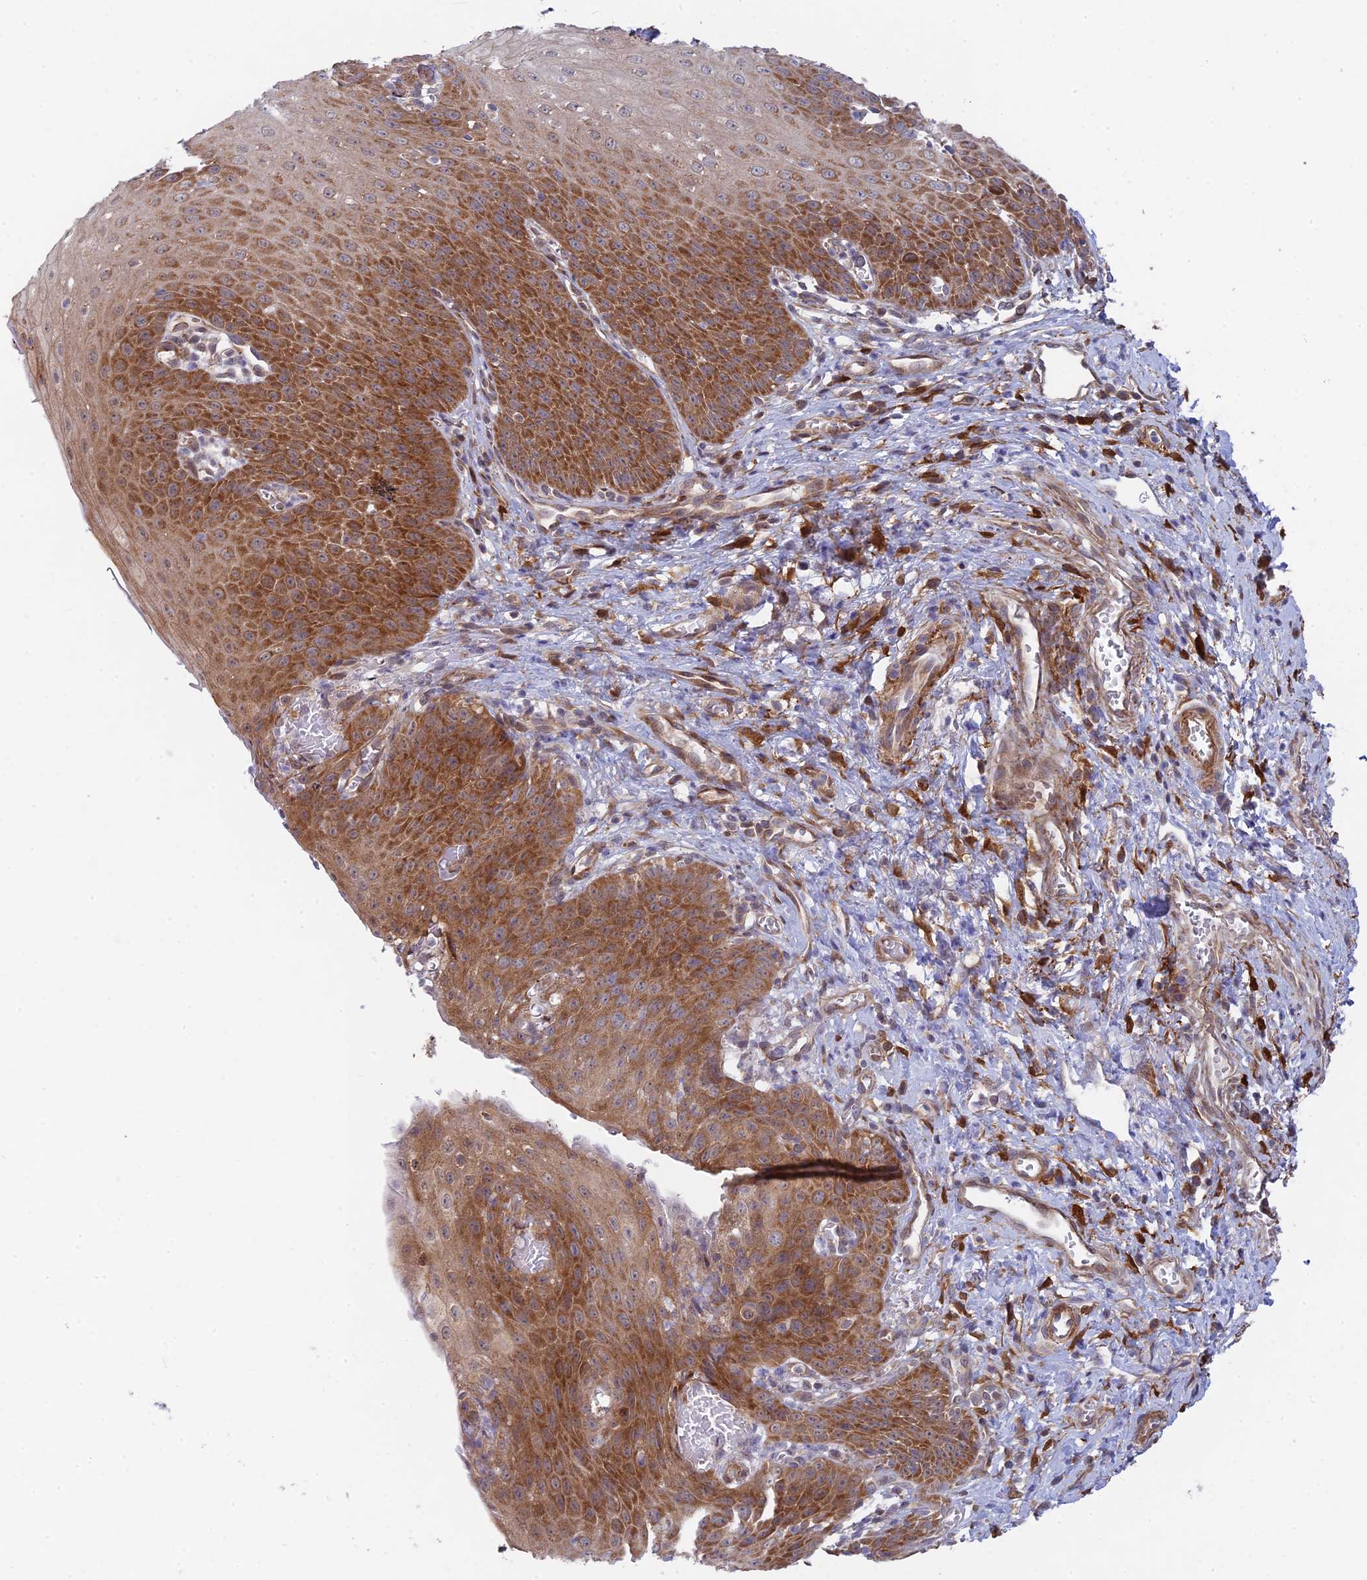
{"staining": {"intensity": "strong", "quantity": "25%-75%", "location": "cytoplasmic/membranous"}, "tissue": "esophagus", "cell_type": "Squamous epithelial cells", "image_type": "normal", "snomed": [{"axis": "morphology", "description": "Normal tissue, NOS"}, {"axis": "topography", "description": "Esophagus"}], "caption": "The micrograph shows immunohistochemical staining of benign esophagus. There is strong cytoplasmic/membranous positivity is present in about 25%-75% of squamous epithelial cells. The staining is performed using DAB brown chromogen to label protein expression. The nuclei are counter-stained blue using hematoxylin.", "gene": "INCA1", "patient": {"sex": "male", "age": 71}}